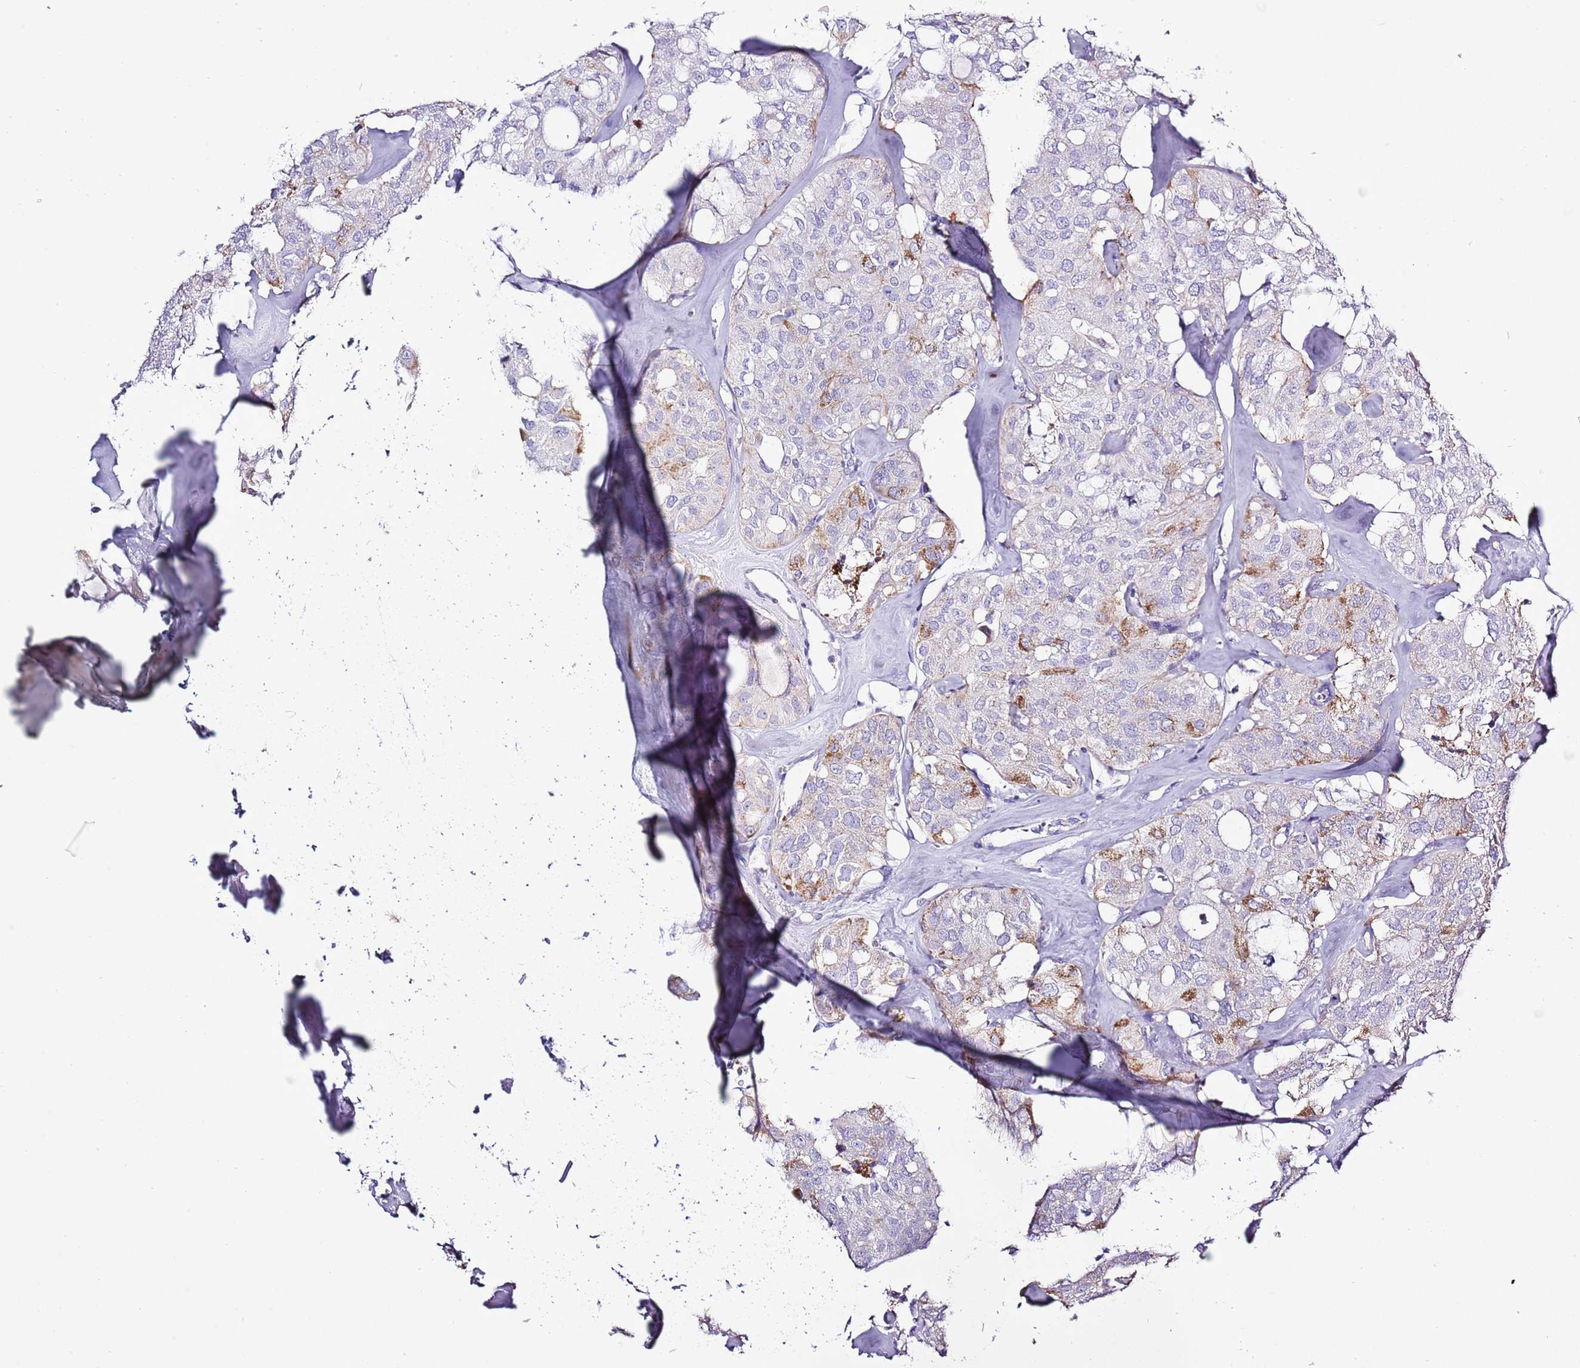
{"staining": {"intensity": "moderate", "quantity": "<25%", "location": "cytoplasmic/membranous"}, "tissue": "thyroid cancer", "cell_type": "Tumor cells", "image_type": "cancer", "snomed": [{"axis": "morphology", "description": "Follicular adenoma carcinoma, NOS"}, {"axis": "topography", "description": "Thyroid gland"}], "caption": "Thyroid cancer (follicular adenoma carcinoma) tissue shows moderate cytoplasmic/membranous staining in approximately <25% of tumor cells", "gene": "SLC23A1", "patient": {"sex": "male", "age": 75}}